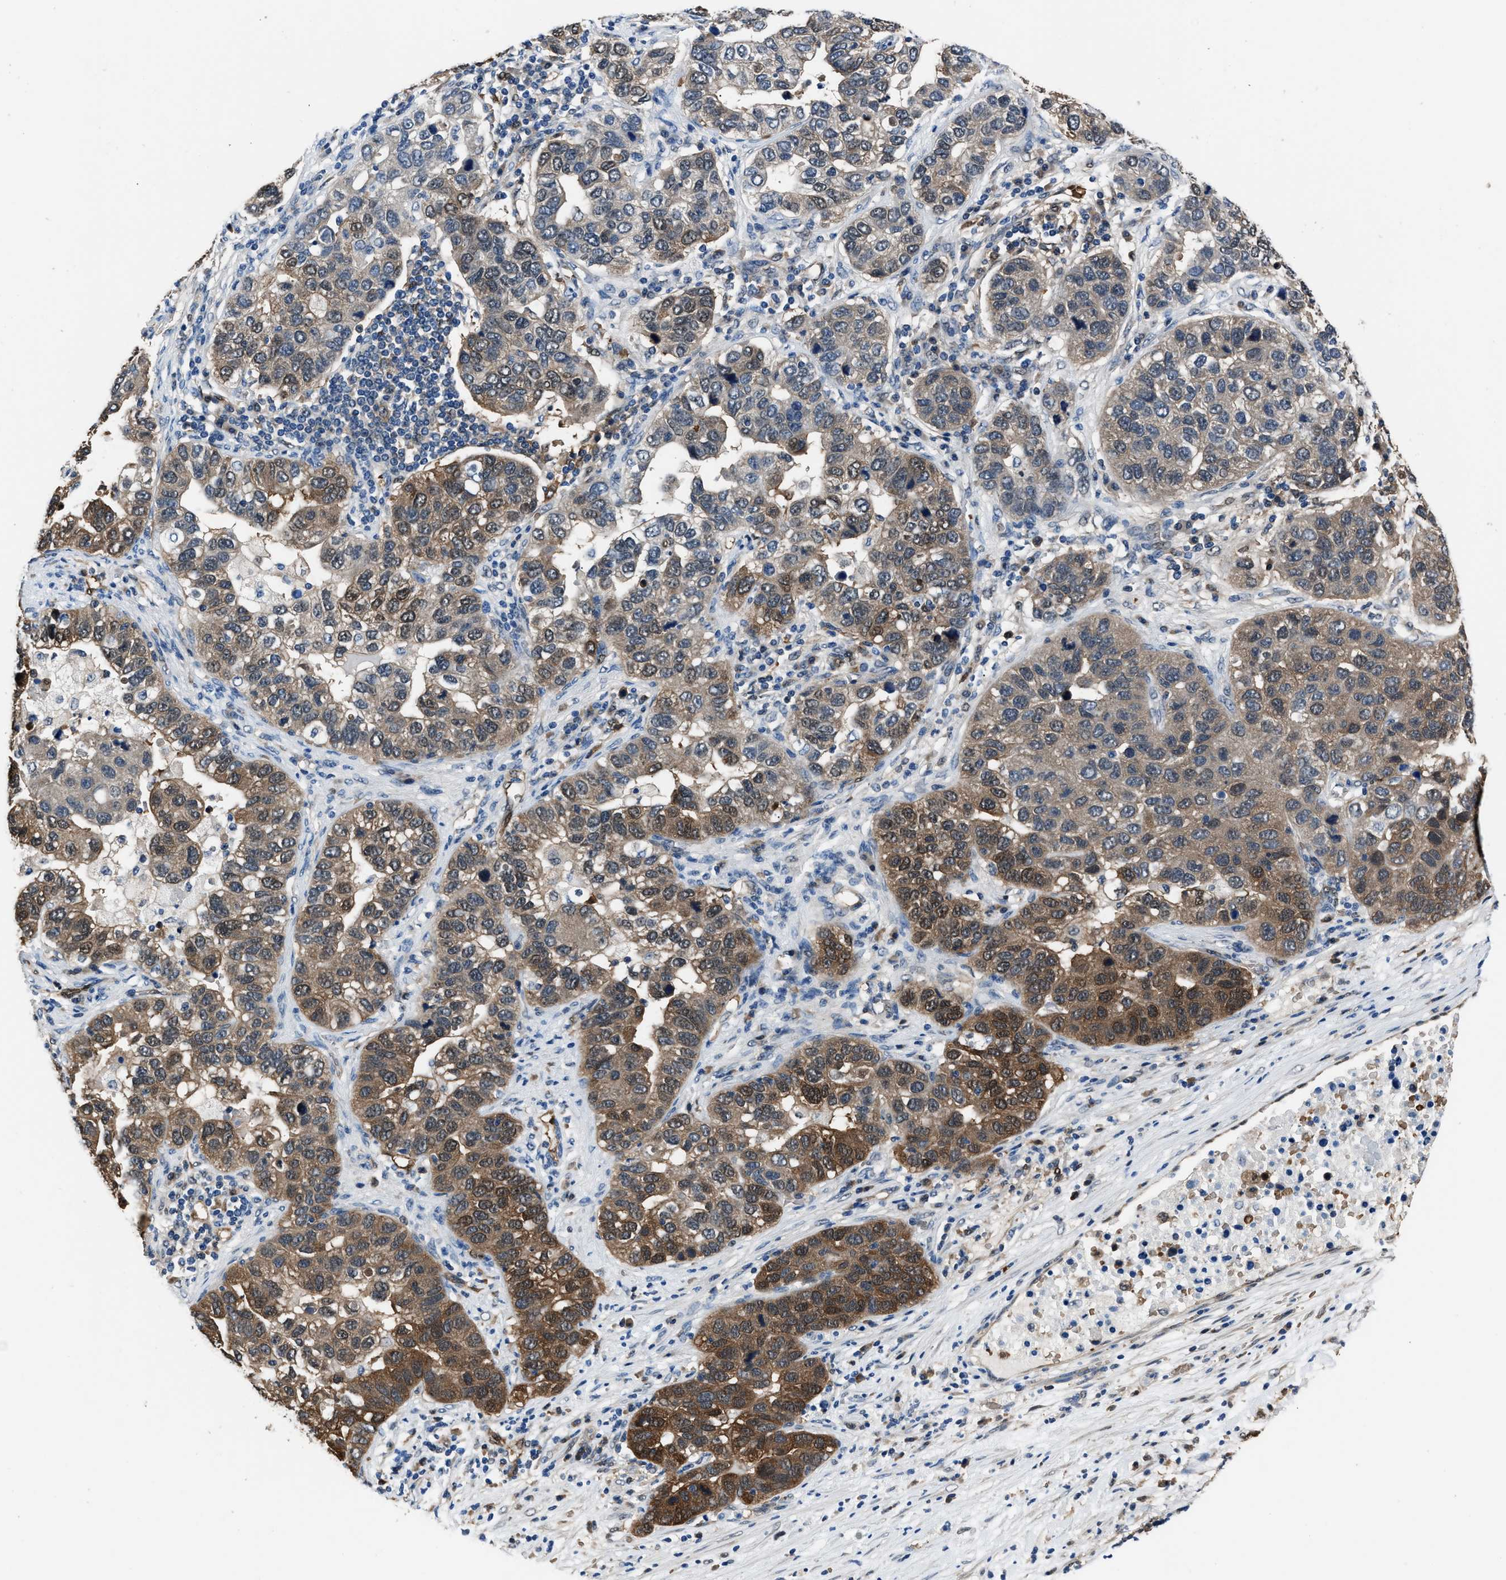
{"staining": {"intensity": "moderate", "quantity": "25%-75%", "location": "cytoplasmic/membranous"}, "tissue": "pancreatic cancer", "cell_type": "Tumor cells", "image_type": "cancer", "snomed": [{"axis": "morphology", "description": "Adenocarcinoma, NOS"}, {"axis": "topography", "description": "Pancreas"}], "caption": "Immunohistochemical staining of human pancreatic adenocarcinoma displays medium levels of moderate cytoplasmic/membranous staining in about 25%-75% of tumor cells.", "gene": "PPA1", "patient": {"sex": "female", "age": 61}}